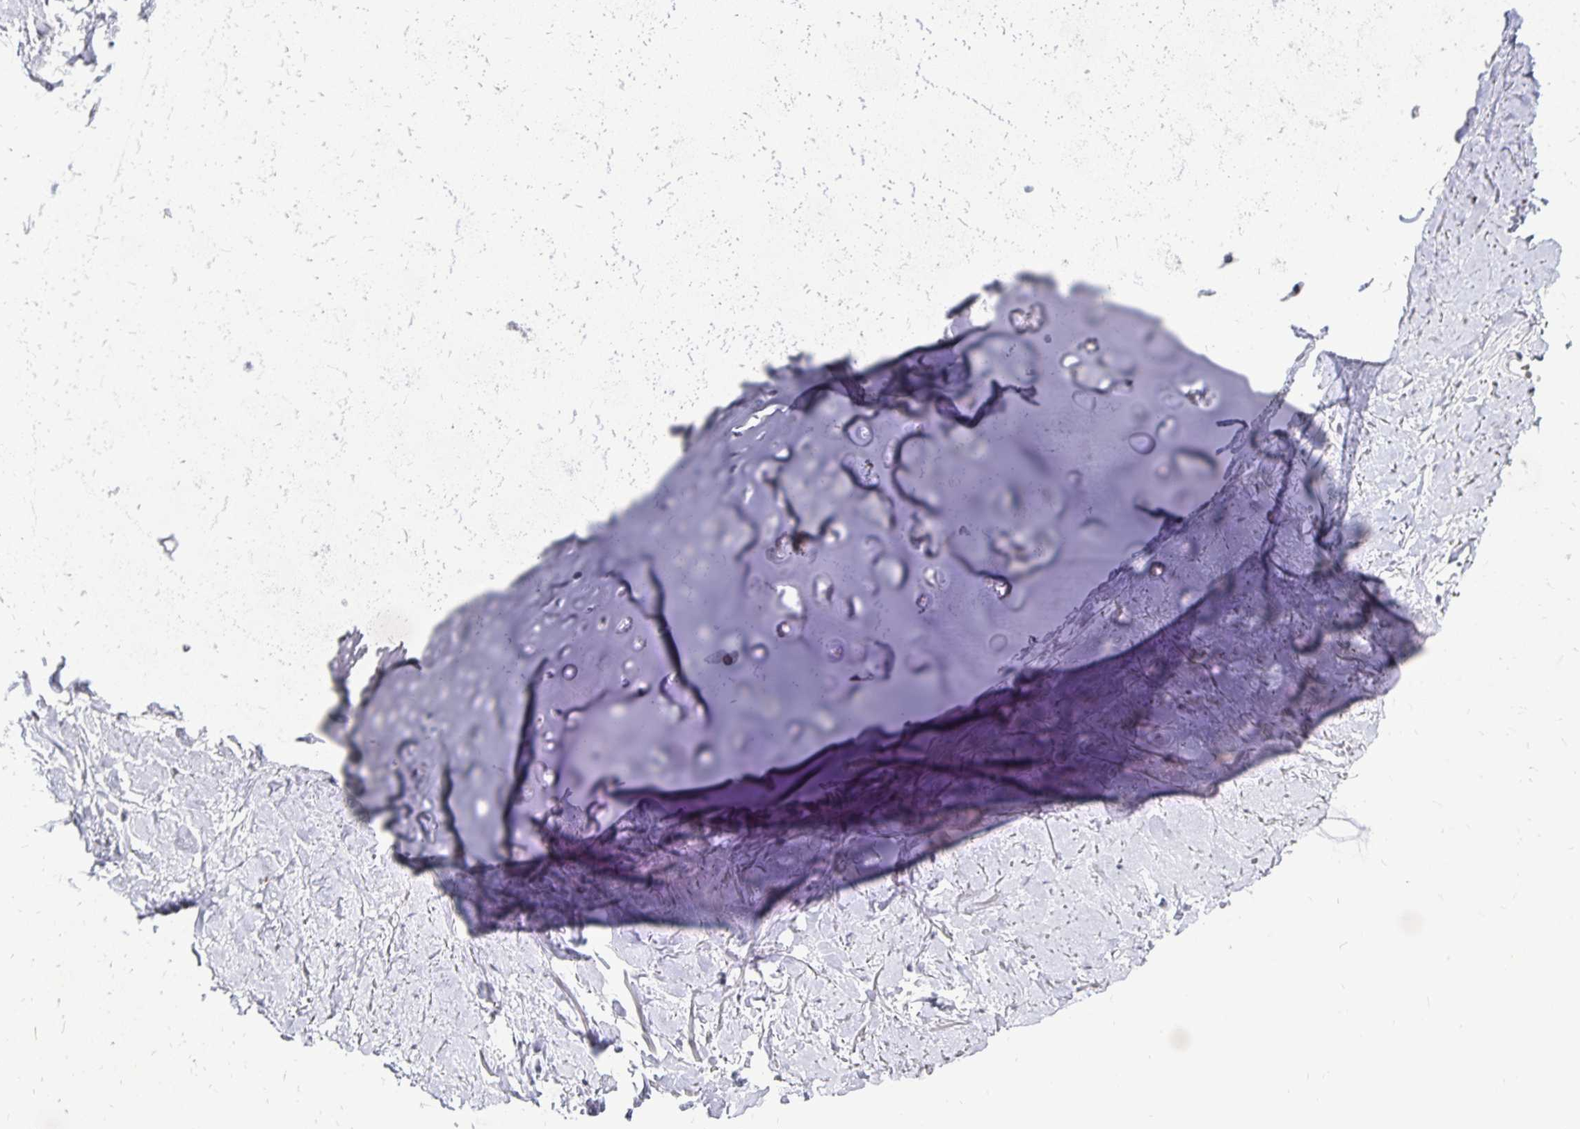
{"staining": {"intensity": "negative", "quantity": "none", "location": "none"}, "tissue": "adipose tissue", "cell_type": "Adipocytes", "image_type": "normal", "snomed": [{"axis": "morphology", "description": "Normal tissue, NOS"}, {"axis": "topography", "description": "Cartilage tissue"}, {"axis": "topography", "description": "Bronchus"}], "caption": "This image is of benign adipose tissue stained with immunohistochemistry to label a protein in brown with the nuclei are counter-stained blue. There is no expression in adipocytes.", "gene": "DCK", "patient": {"sex": "female", "age": 79}}